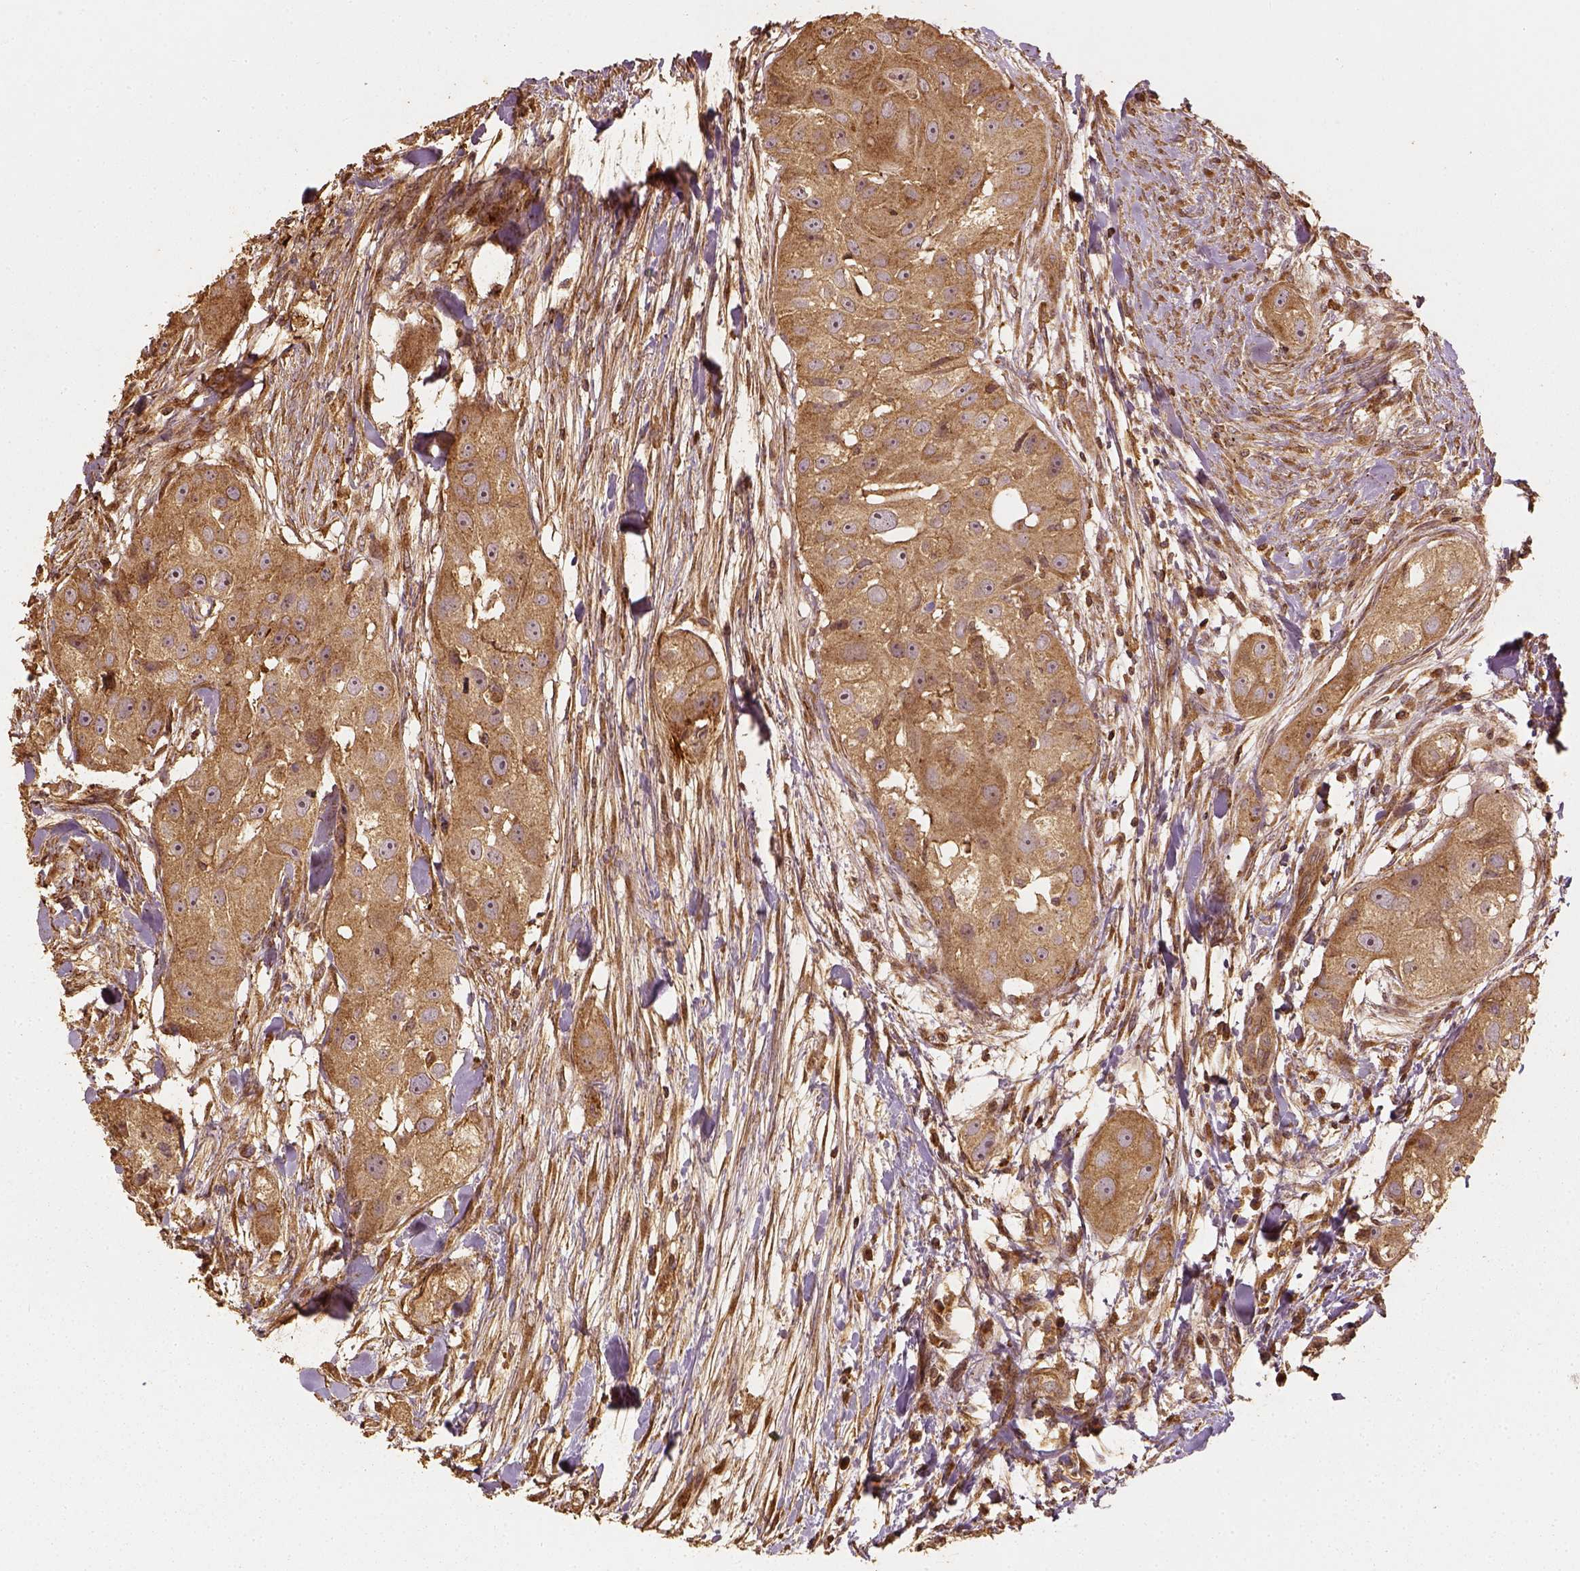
{"staining": {"intensity": "moderate", "quantity": ">75%", "location": "cytoplasmic/membranous"}, "tissue": "head and neck cancer", "cell_type": "Tumor cells", "image_type": "cancer", "snomed": [{"axis": "morphology", "description": "Squamous cell carcinoma, NOS"}, {"axis": "topography", "description": "Head-Neck"}], "caption": "This is a micrograph of immunohistochemistry (IHC) staining of head and neck squamous cell carcinoma, which shows moderate positivity in the cytoplasmic/membranous of tumor cells.", "gene": "VEGFA", "patient": {"sex": "male", "age": 51}}